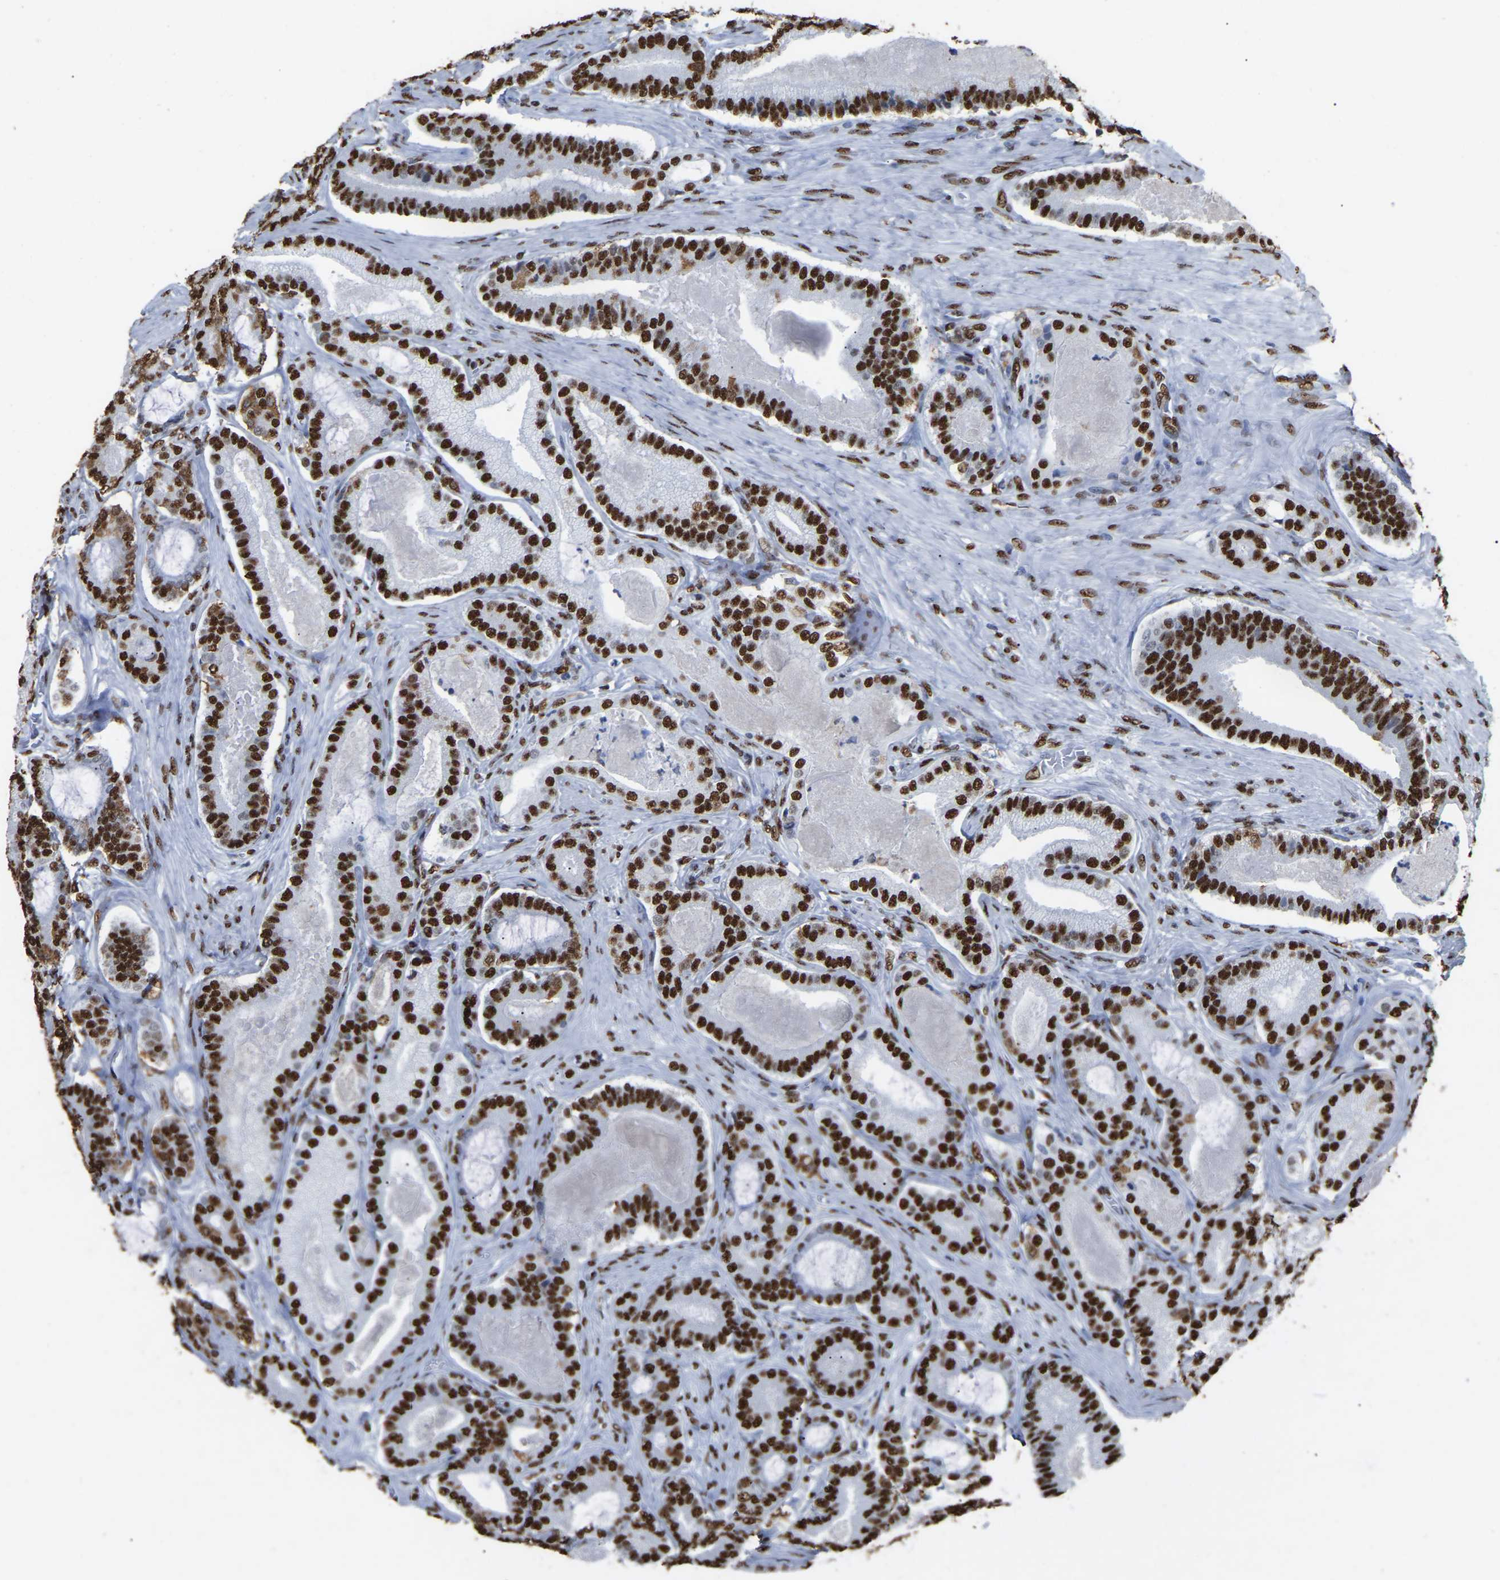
{"staining": {"intensity": "strong", "quantity": ">75%", "location": "nuclear"}, "tissue": "prostate cancer", "cell_type": "Tumor cells", "image_type": "cancer", "snomed": [{"axis": "morphology", "description": "Adenocarcinoma, High grade"}, {"axis": "topography", "description": "Prostate"}], "caption": "Prostate cancer stained with immunohistochemistry (IHC) demonstrates strong nuclear expression in approximately >75% of tumor cells. Nuclei are stained in blue.", "gene": "RBL2", "patient": {"sex": "male", "age": 60}}